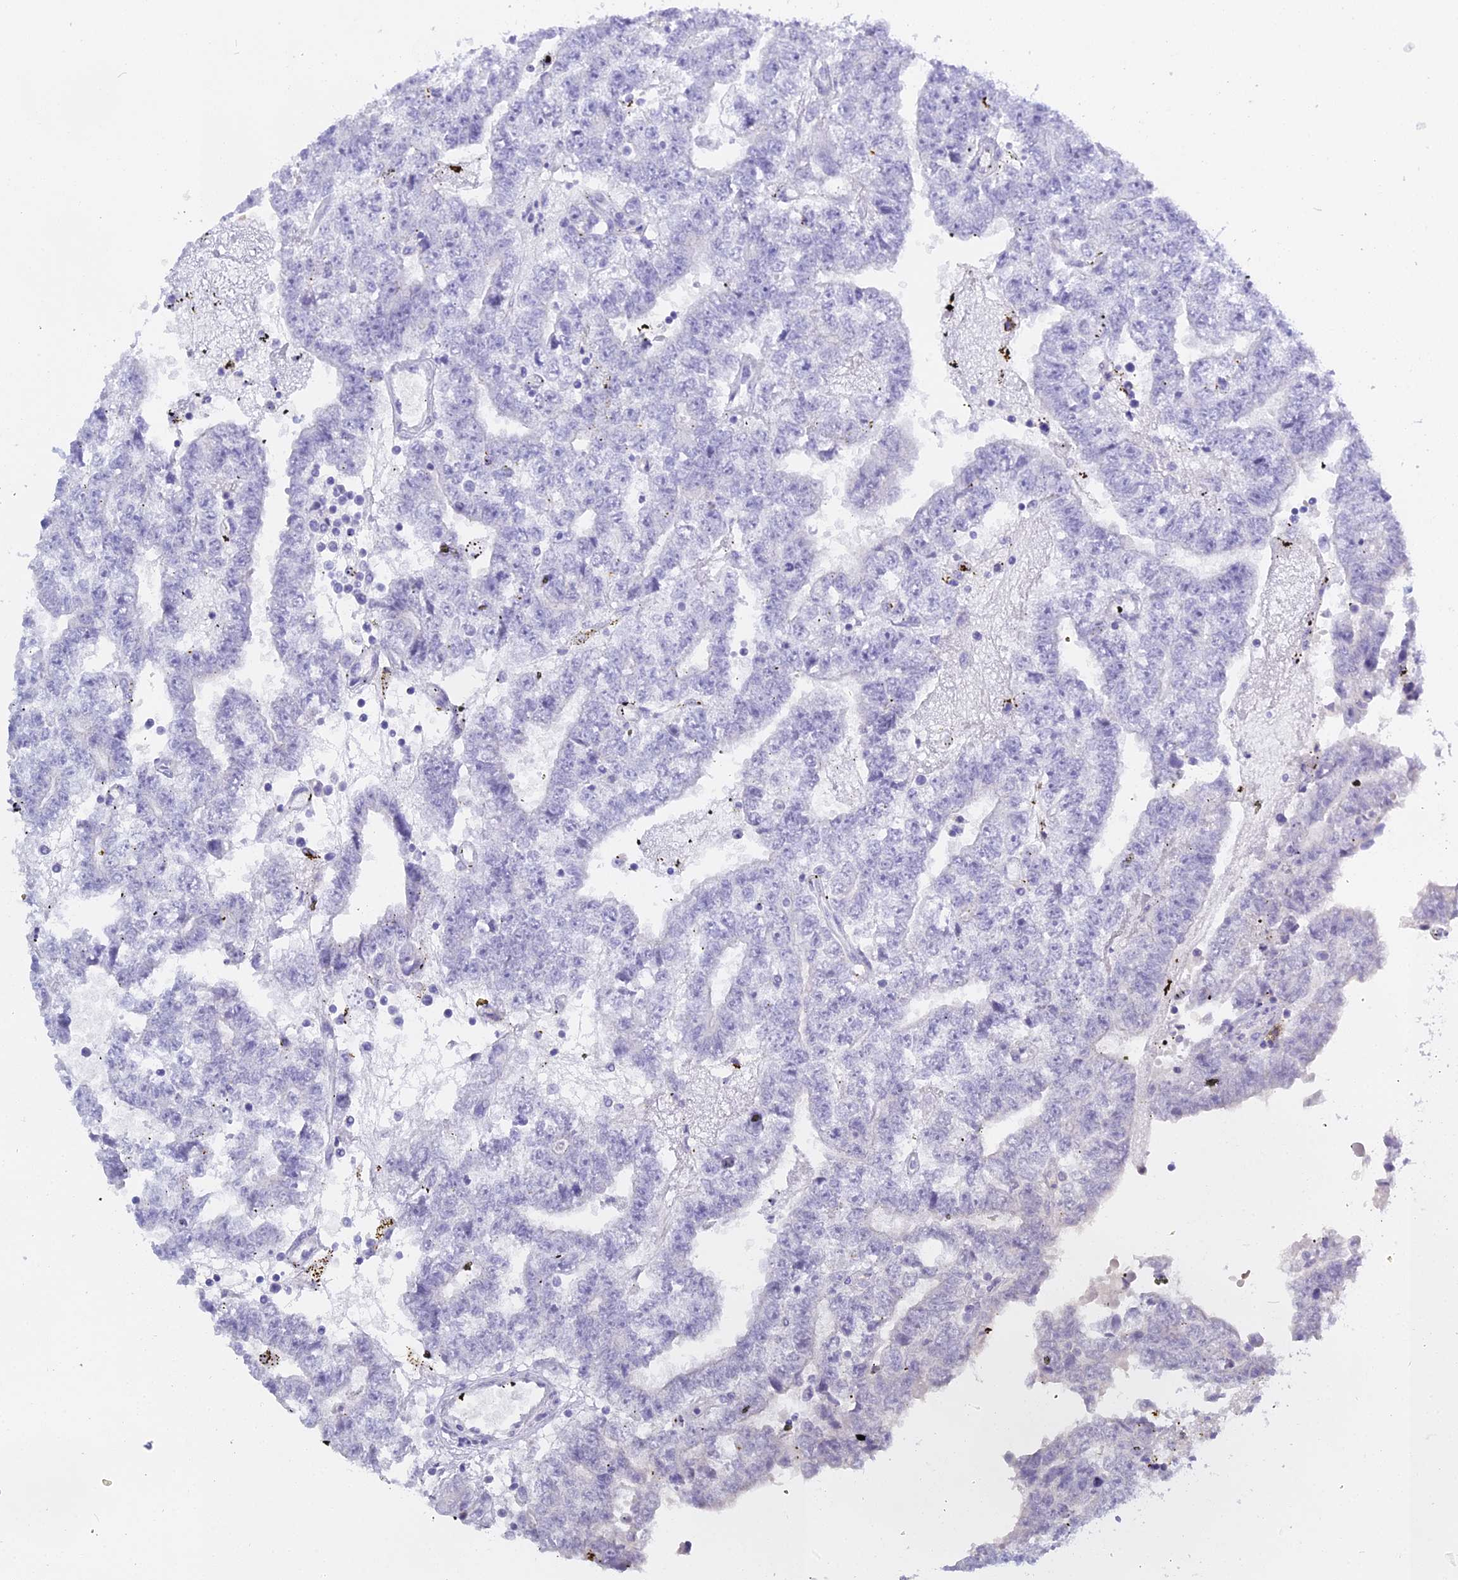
{"staining": {"intensity": "negative", "quantity": "none", "location": "none"}, "tissue": "testis cancer", "cell_type": "Tumor cells", "image_type": "cancer", "snomed": [{"axis": "morphology", "description": "Carcinoma, Embryonal, NOS"}, {"axis": "topography", "description": "Testis"}], "caption": "Immunohistochemistry (IHC) histopathology image of neoplastic tissue: testis cancer stained with DAB (3,3'-diaminobenzidine) displays no significant protein positivity in tumor cells. The staining is performed using DAB brown chromogen with nuclei counter-stained in using hematoxylin.", "gene": "S100A7", "patient": {"sex": "male", "age": 25}}